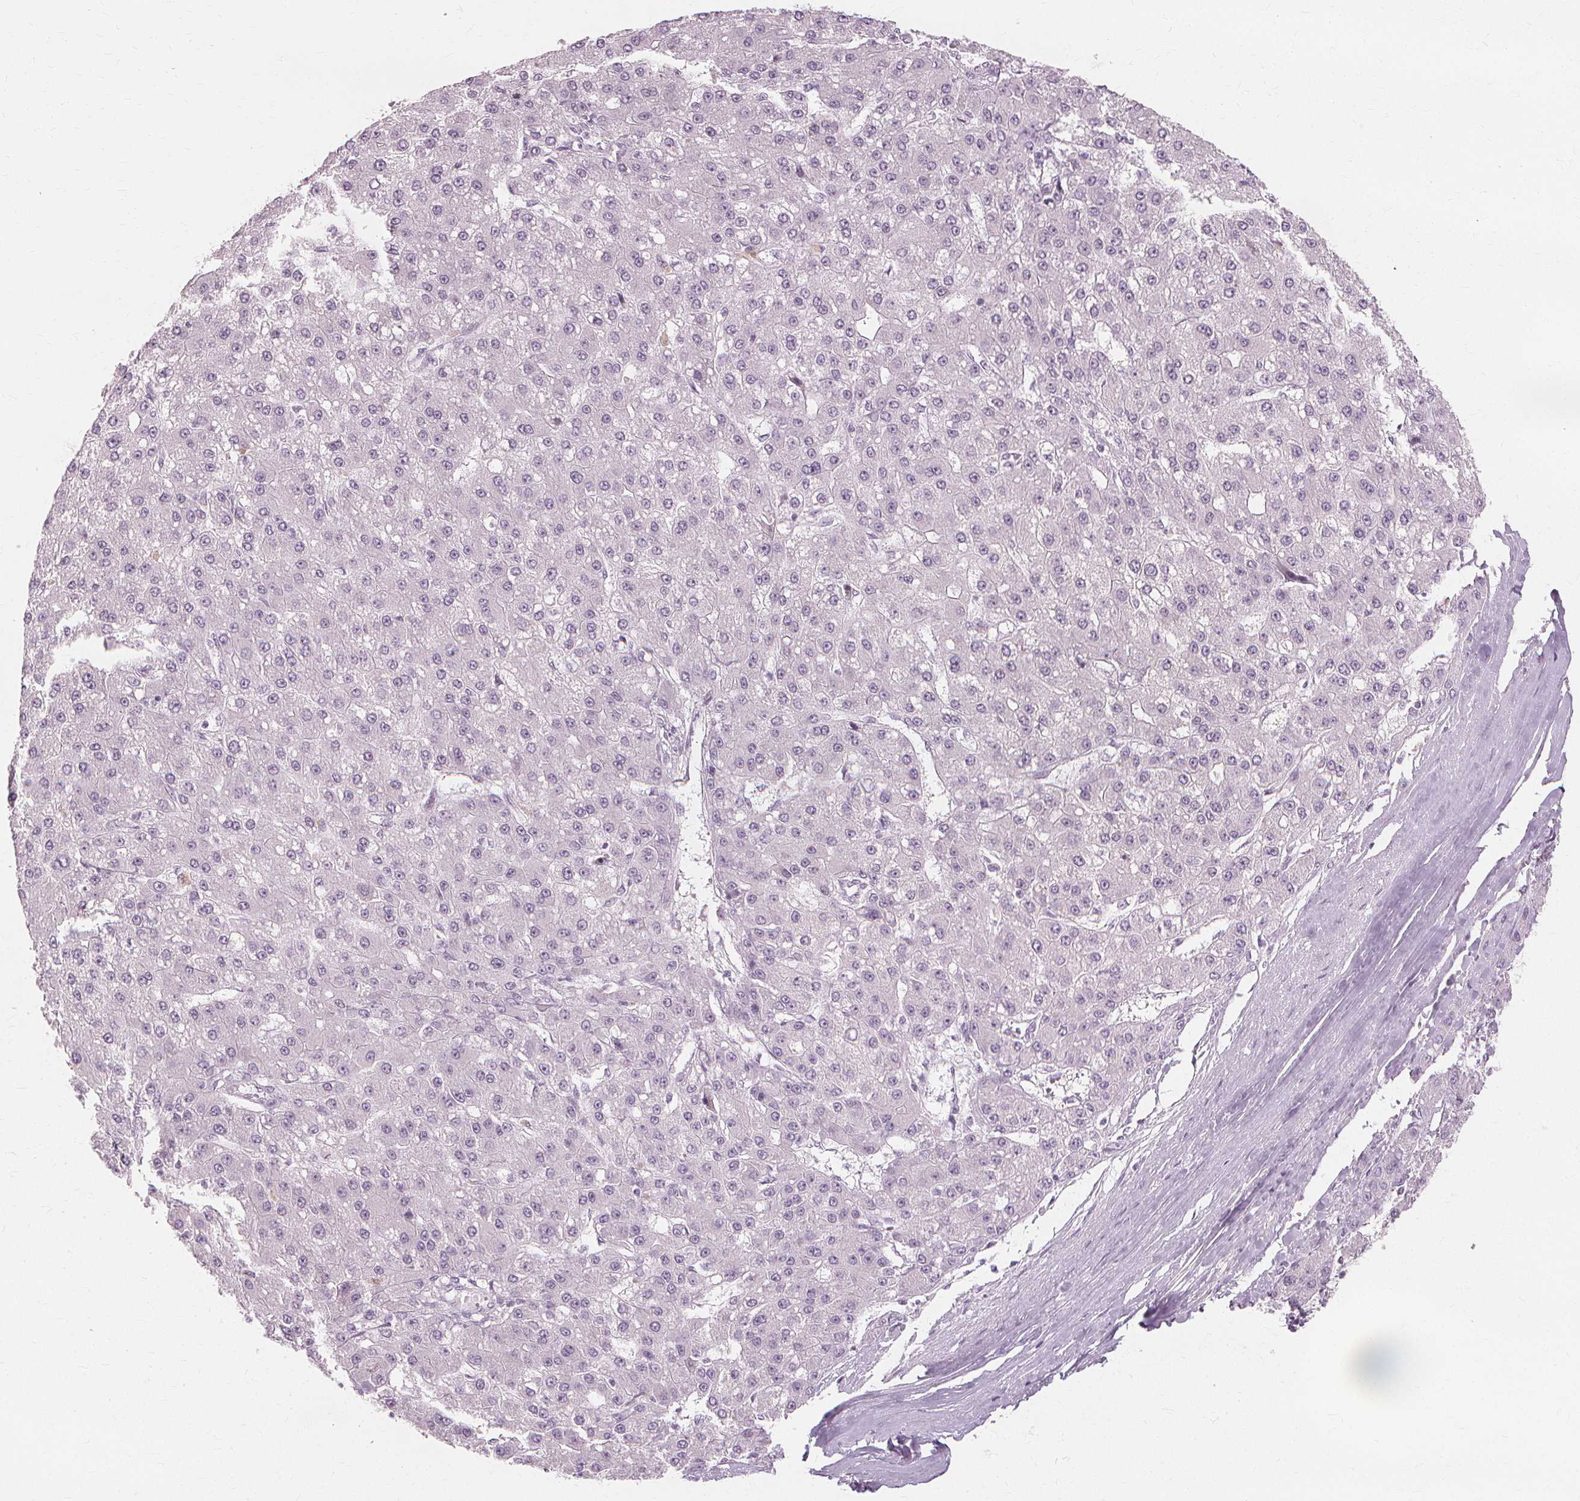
{"staining": {"intensity": "negative", "quantity": "none", "location": "none"}, "tissue": "liver cancer", "cell_type": "Tumor cells", "image_type": "cancer", "snomed": [{"axis": "morphology", "description": "Carcinoma, Hepatocellular, NOS"}, {"axis": "topography", "description": "Liver"}], "caption": "Photomicrograph shows no significant protein staining in tumor cells of liver hepatocellular carcinoma.", "gene": "MUC12", "patient": {"sex": "male", "age": 67}}